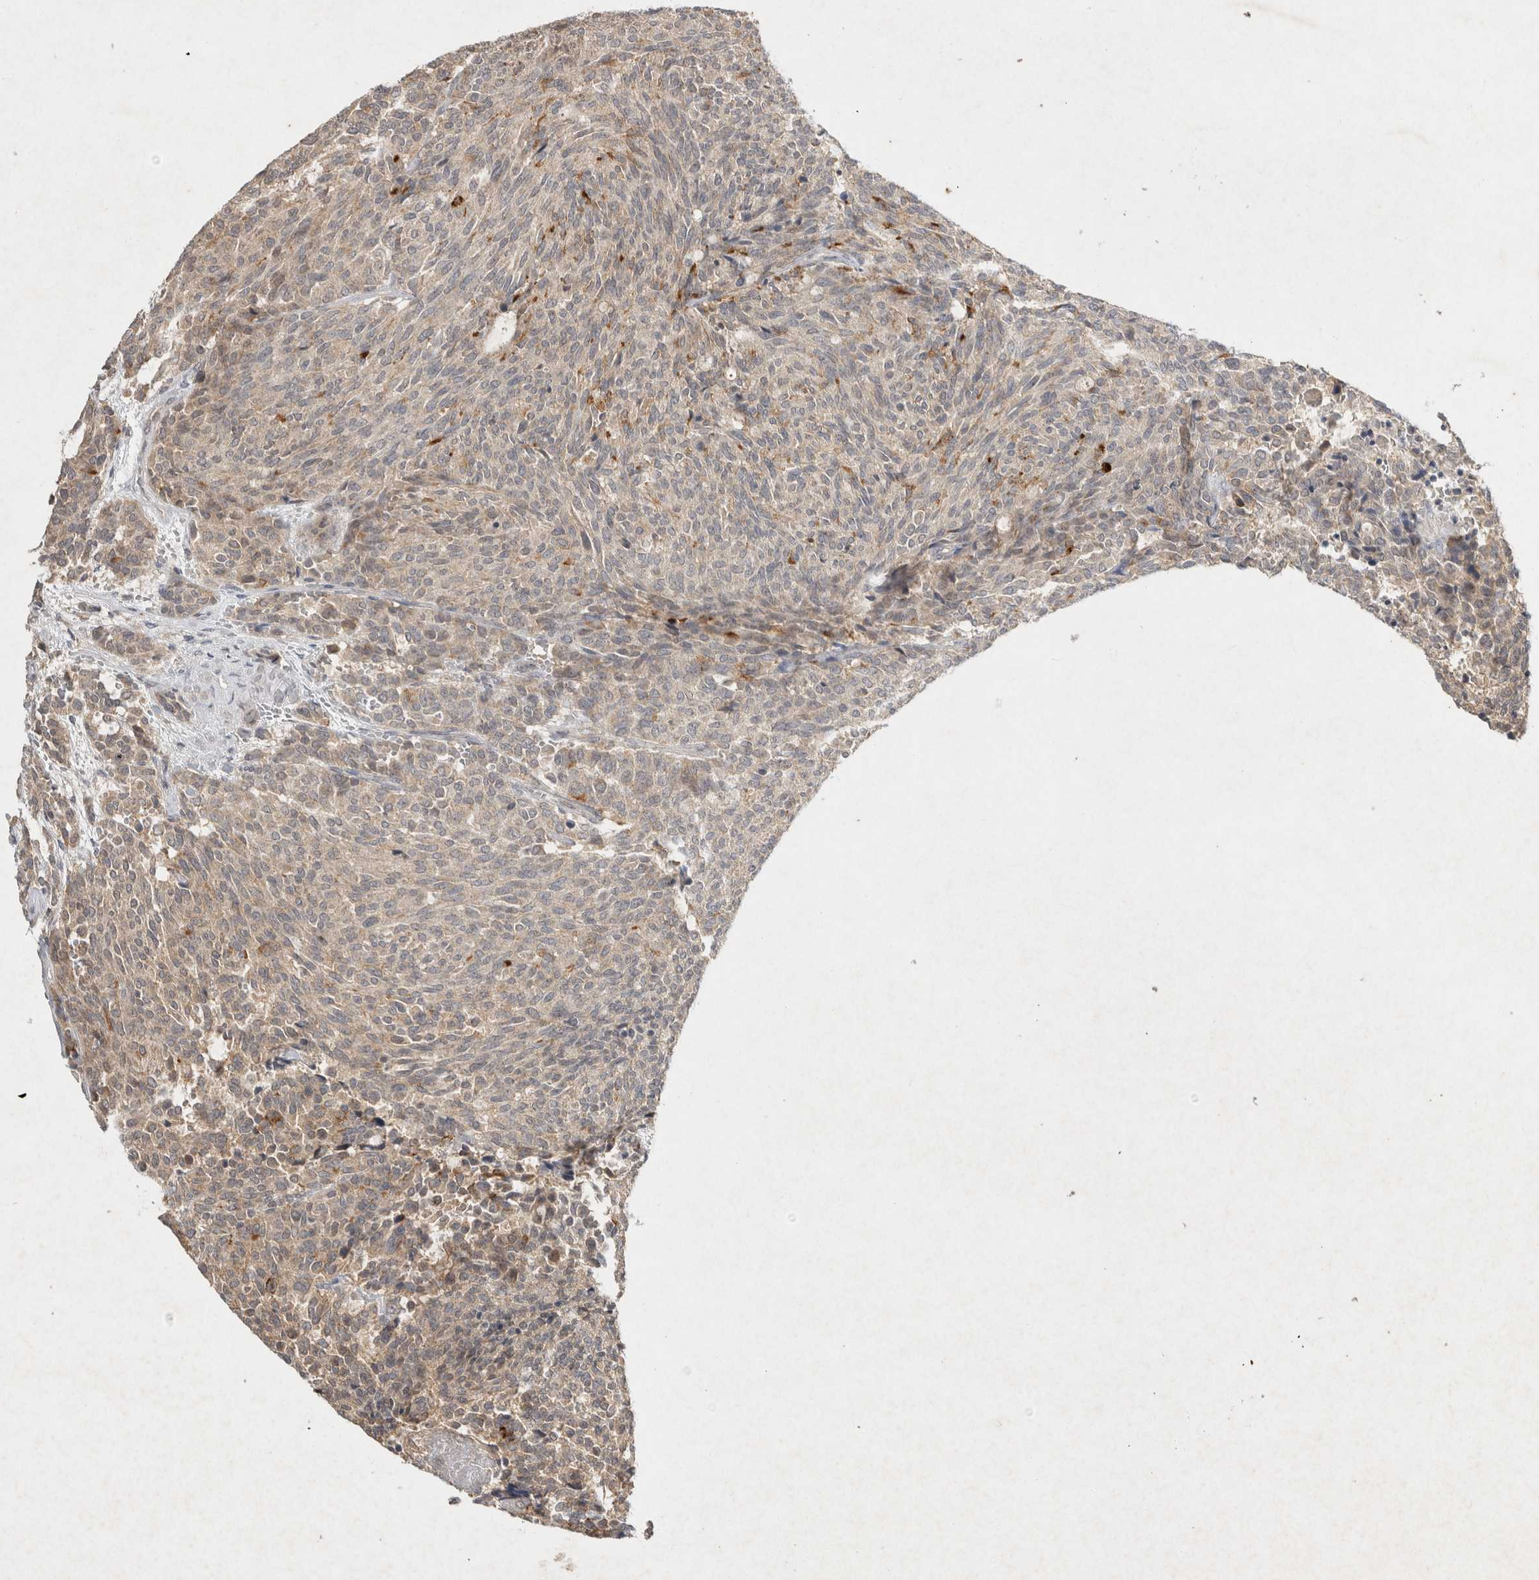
{"staining": {"intensity": "weak", "quantity": ">75%", "location": "cytoplasmic/membranous"}, "tissue": "carcinoid", "cell_type": "Tumor cells", "image_type": "cancer", "snomed": [{"axis": "morphology", "description": "Carcinoid, malignant, NOS"}, {"axis": "topography", "description": "Pancreas"}], "caption": "Approximately >75% of tumor cells in malignant carcinoid display weak cytoplasmic/membranous protein positivity as visualized by brown immunohistochemical staining.", "gene": "LOXL2", "patient": {"sex": "female", "age": 54}}